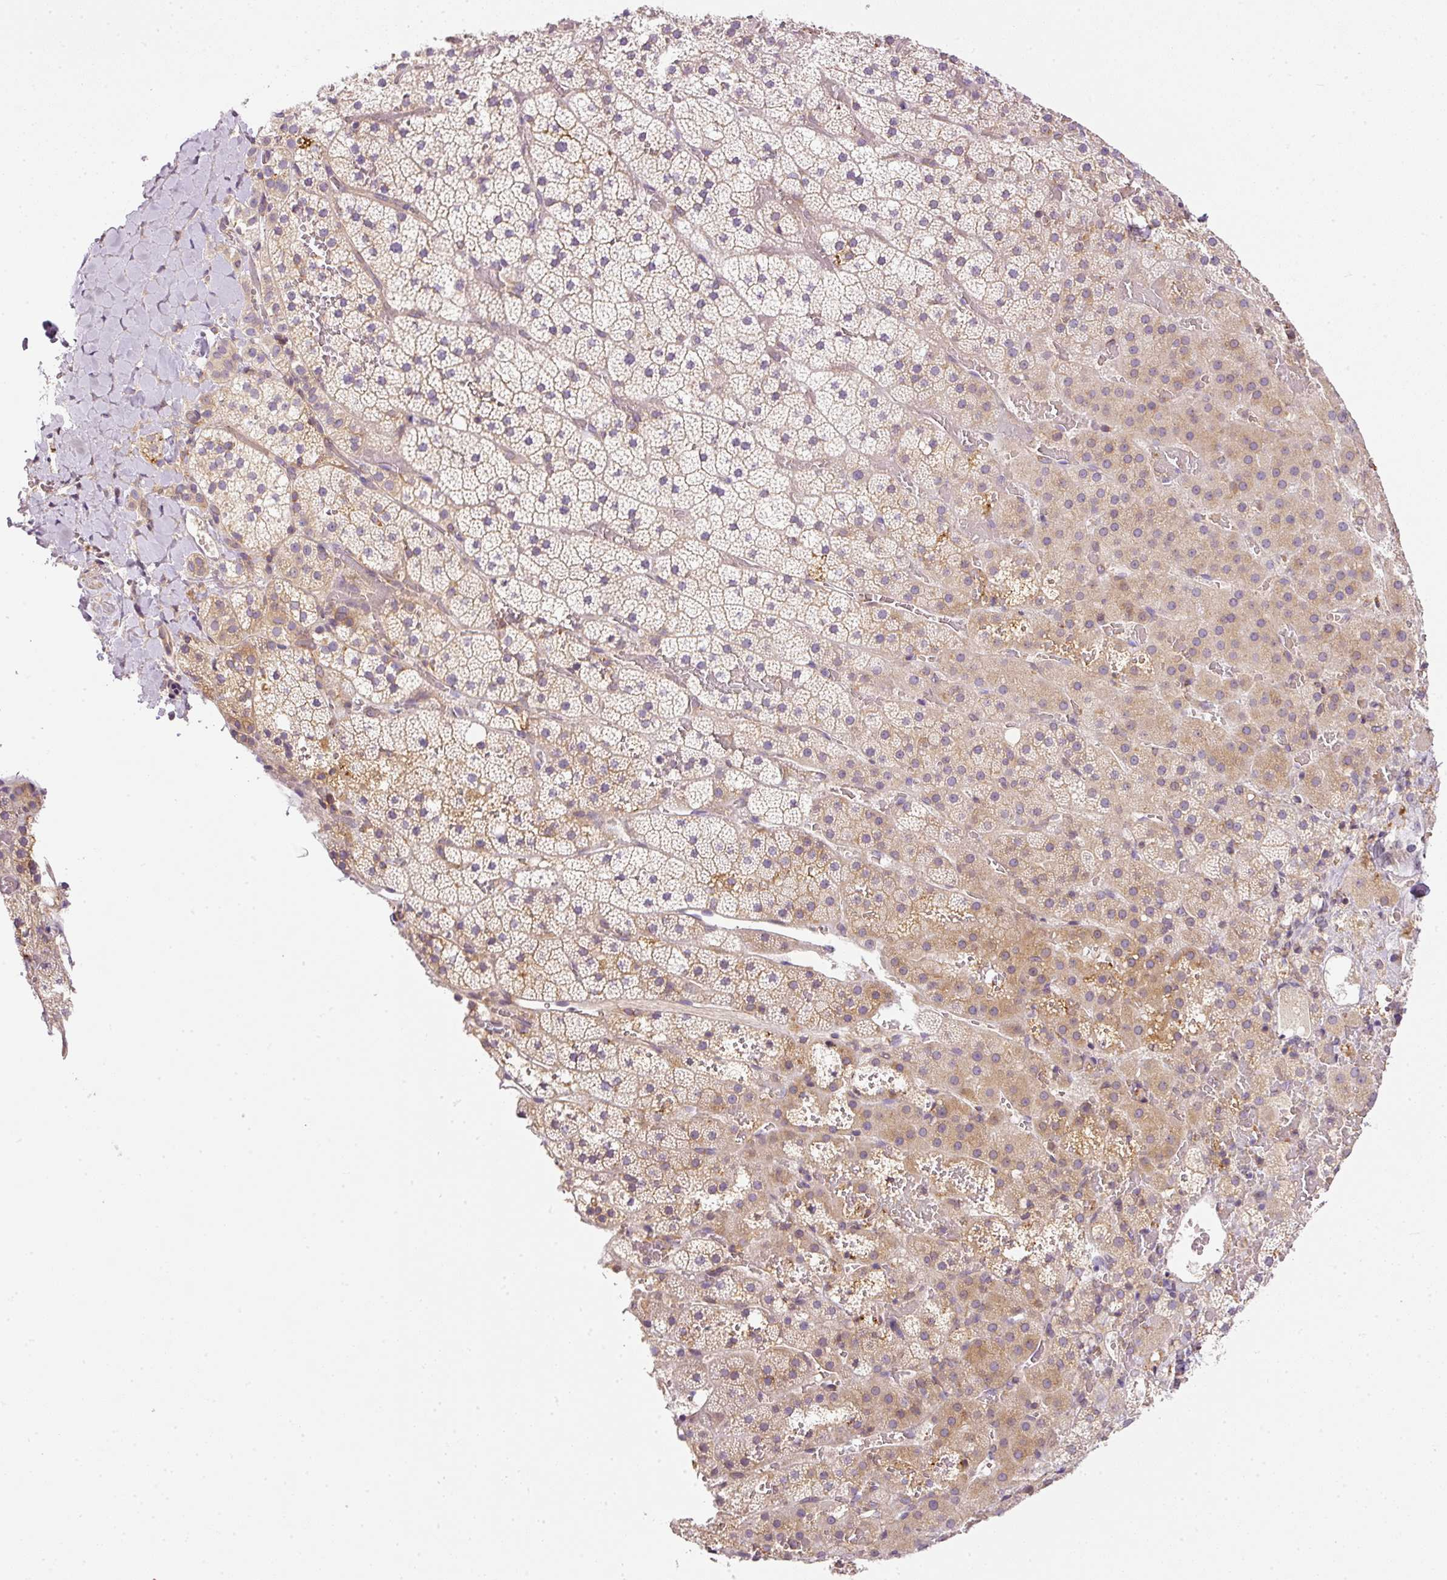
{"staining": {"intensity": "moderate", "quantity": "25%-75%", "location": "cytoplasmic/membranous"}, "tissue": "adrenal gland", "cell_type": "Glandular cells", "image_type": "normal", "snomed": [{"axis": "morphology", "description": "Normal tissue, NOS"}, {"axis": "topography", "description": "Adrenal gland"}], "caption": "The photomicrograph reveals immunohistochemical staining of unremarkable adrenal gland. There is moderate cytoplasmic/membranous expression is identified in approximately 25%-75% of glandular cells. (Brightfield microscopy of DAB IHC at high magnification).", "gene": "TBC1D2B", "patient": {"sex": "male", "age": 53}}